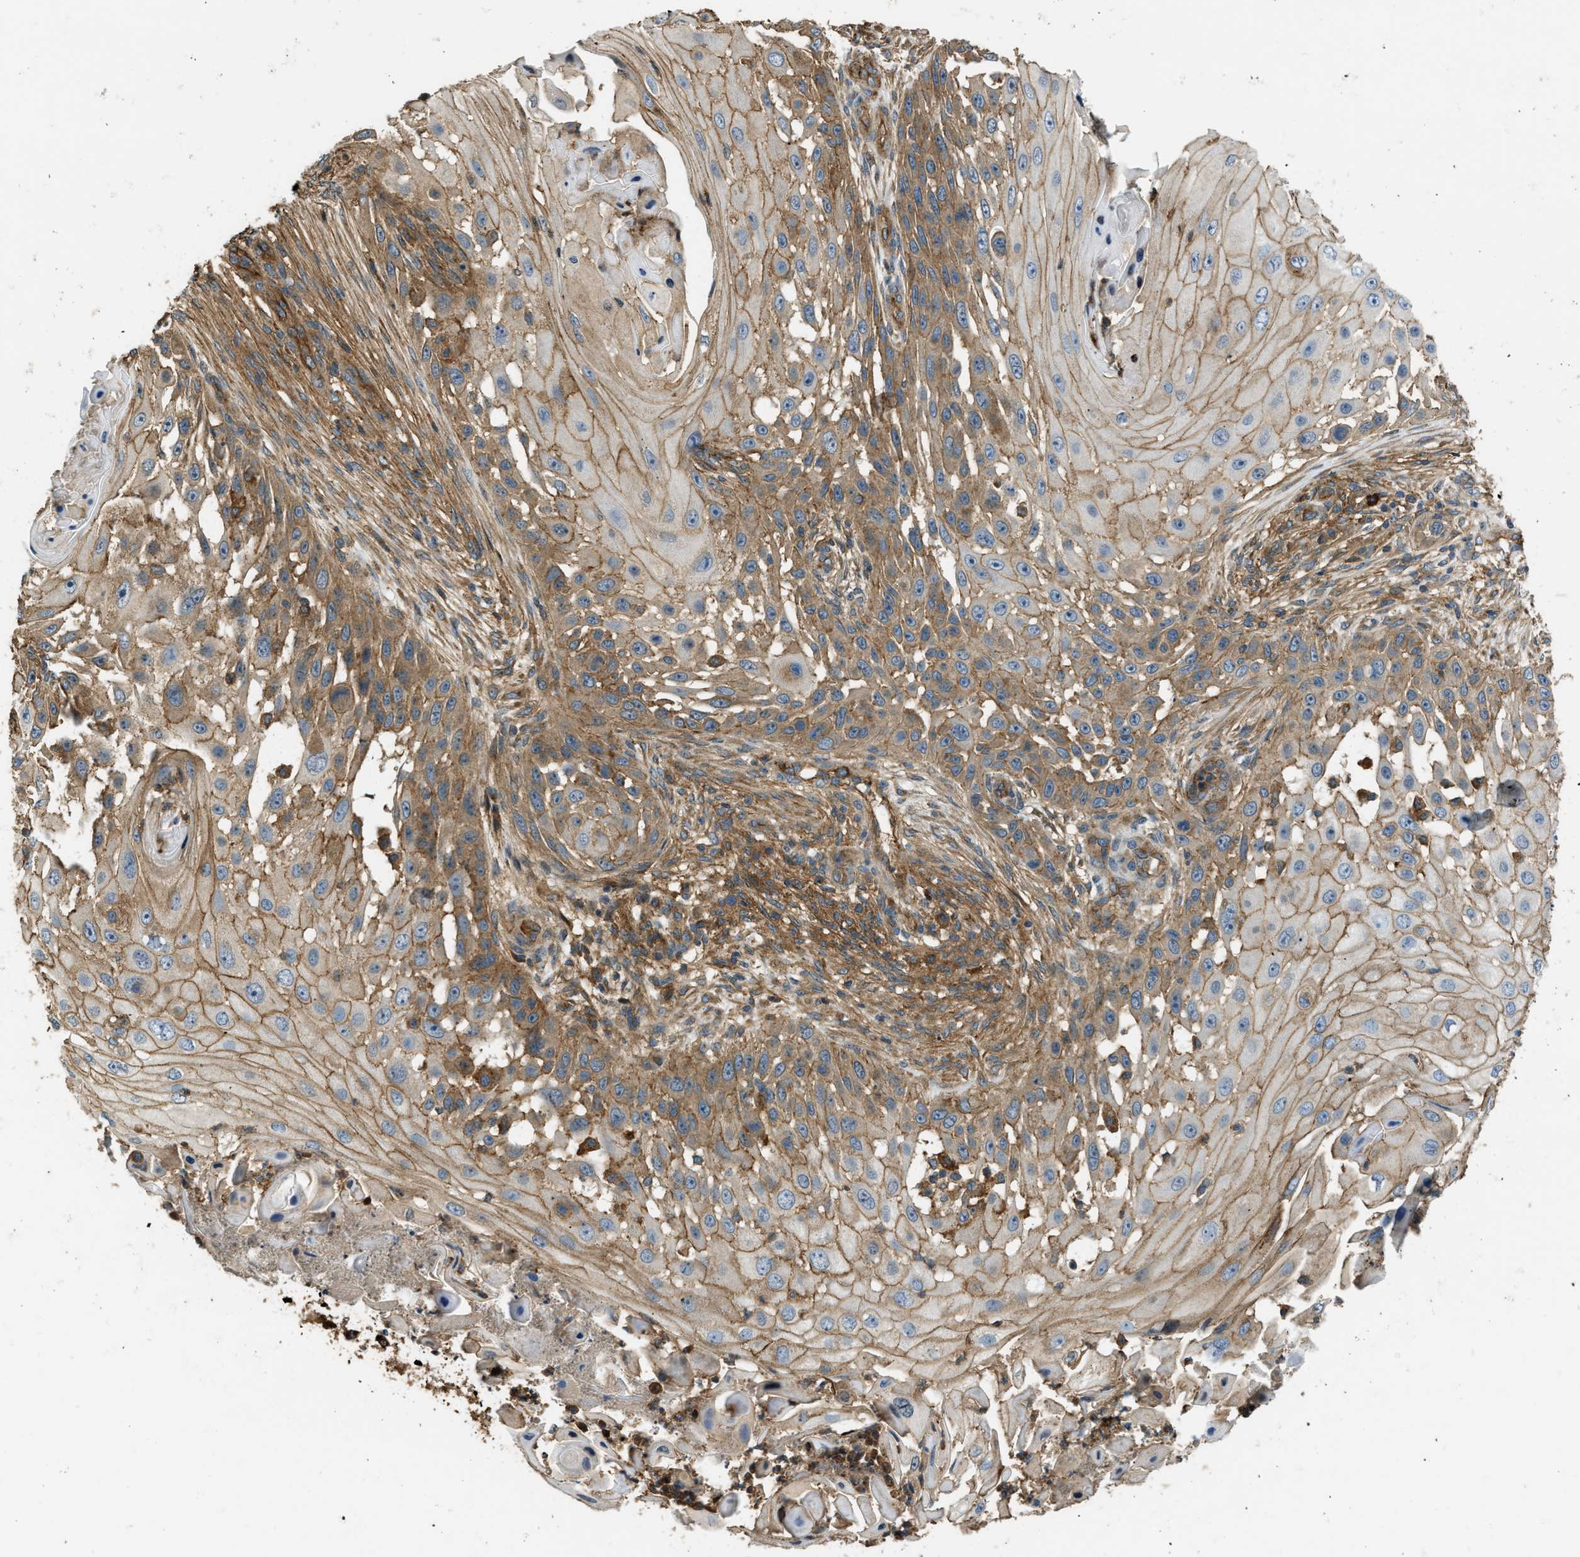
{"staining": {"intensity": "moderate", "quantity": ">75%", "location": "cytoplasmic/membranous"}, "tissue": "skin cancer", "cell_type": "Tumor cells", "image_type": "cancer", "snomed": [{"axis": "morphology", "description": "Squamous cell carcinoma, NOS"}, {"axis": "topography", "description": "Skin"}], "caption": "Skin squamous cell carcinoma tissue shows moderate cytoplasmic/membranous positivity in about >75% of tumor cells, visualized by immunohistochemistry.", "gene": "BAG4", "patient": {"sex": "female", "age": 44}}